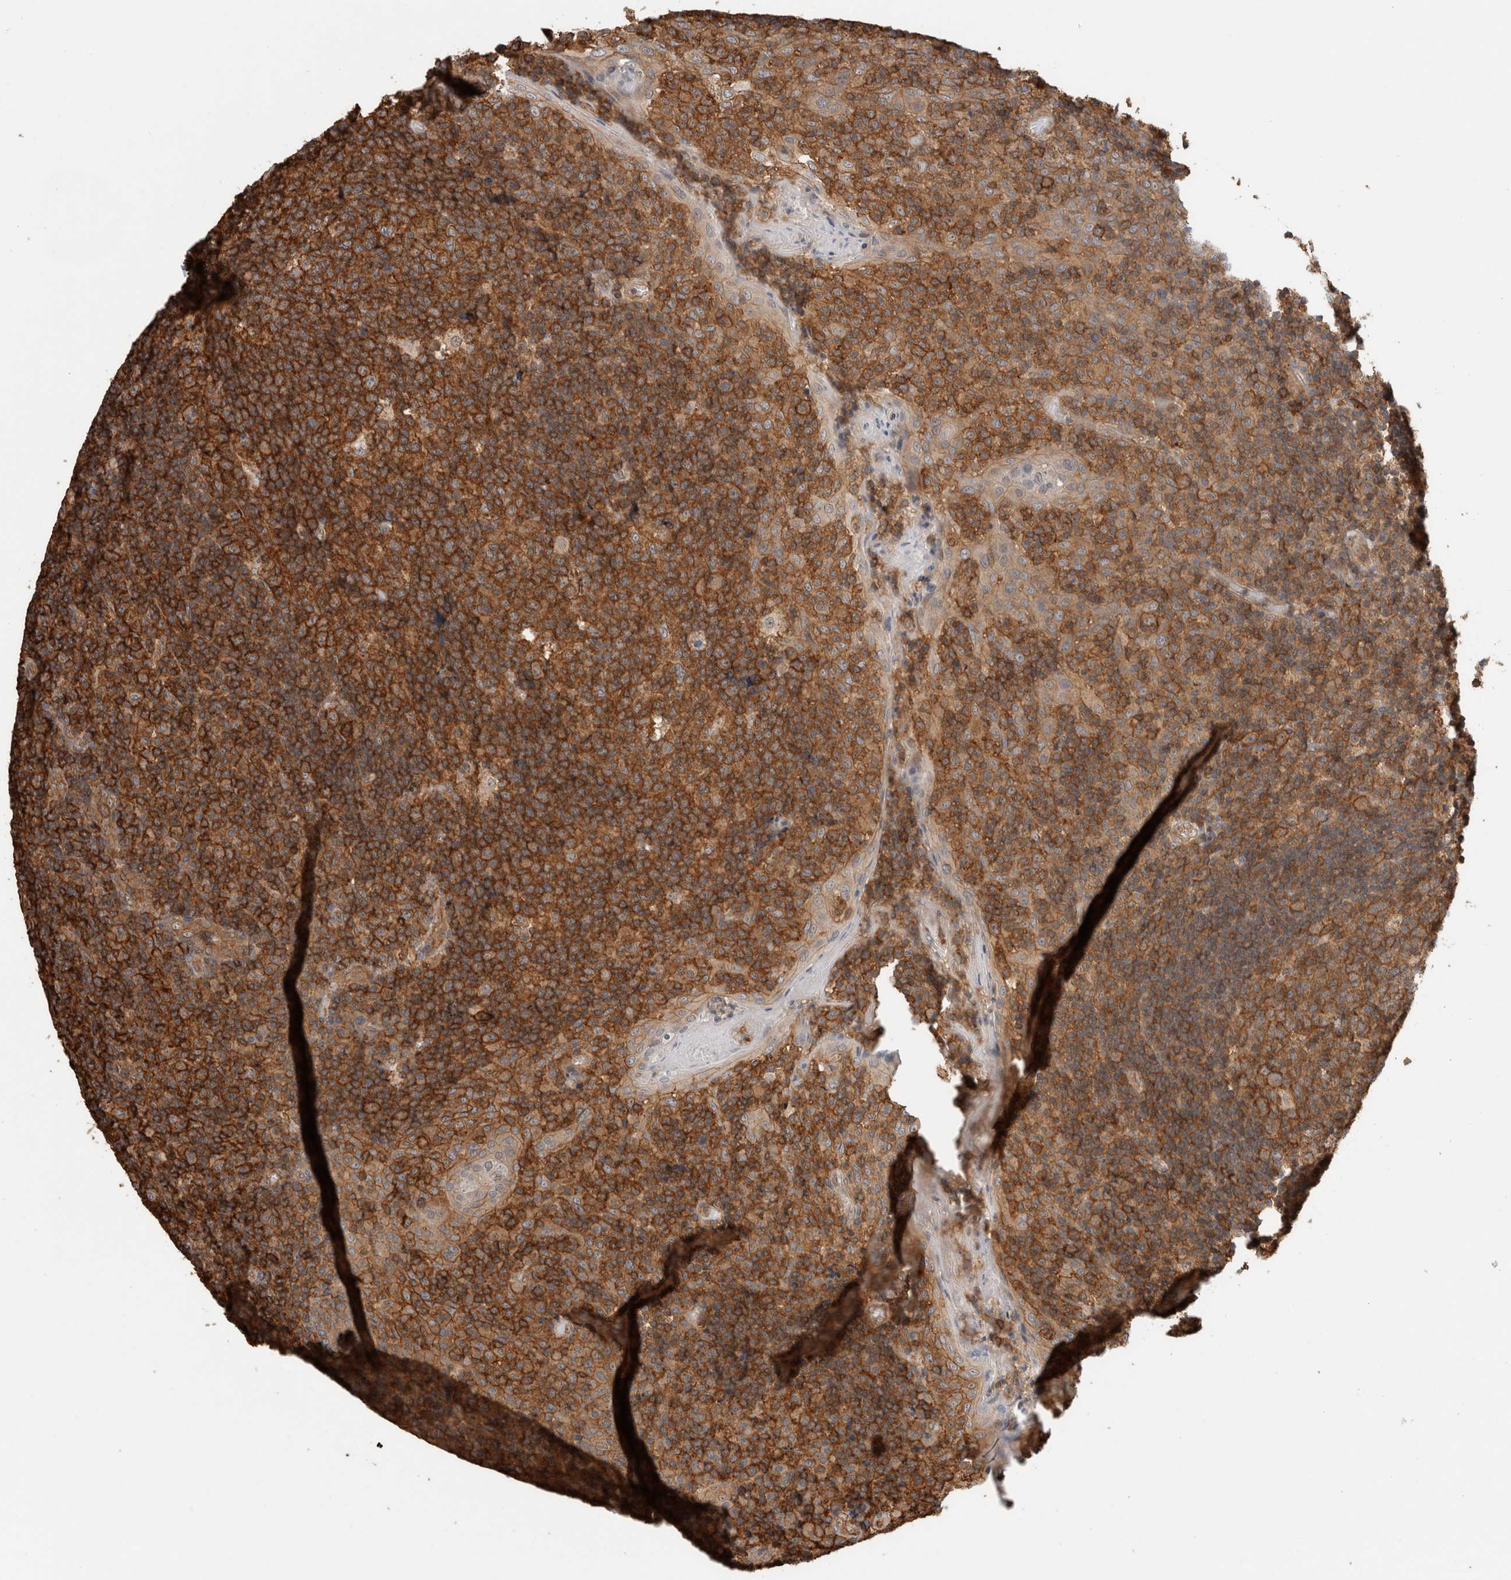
{"staining": {"intensity": "strong", "quantity": ">75%", "location": "cytoplasmic/membranous"}, "tissue": "tonsil", "cell_type": "Germinal center cells", "image_type": "normal", "snomed": [{"axis": "morphology", "description": "Normal tissue, NOS"}, {"axis": "topography", "description": "Tonsil"}], "caption": "Strong cytoplasmic/membranous expression is seen in about >75% of germinal center cells in unremarkable tonsil.", "gene": "PFDN4", "patient": {"sex": "female", "age": 19}}